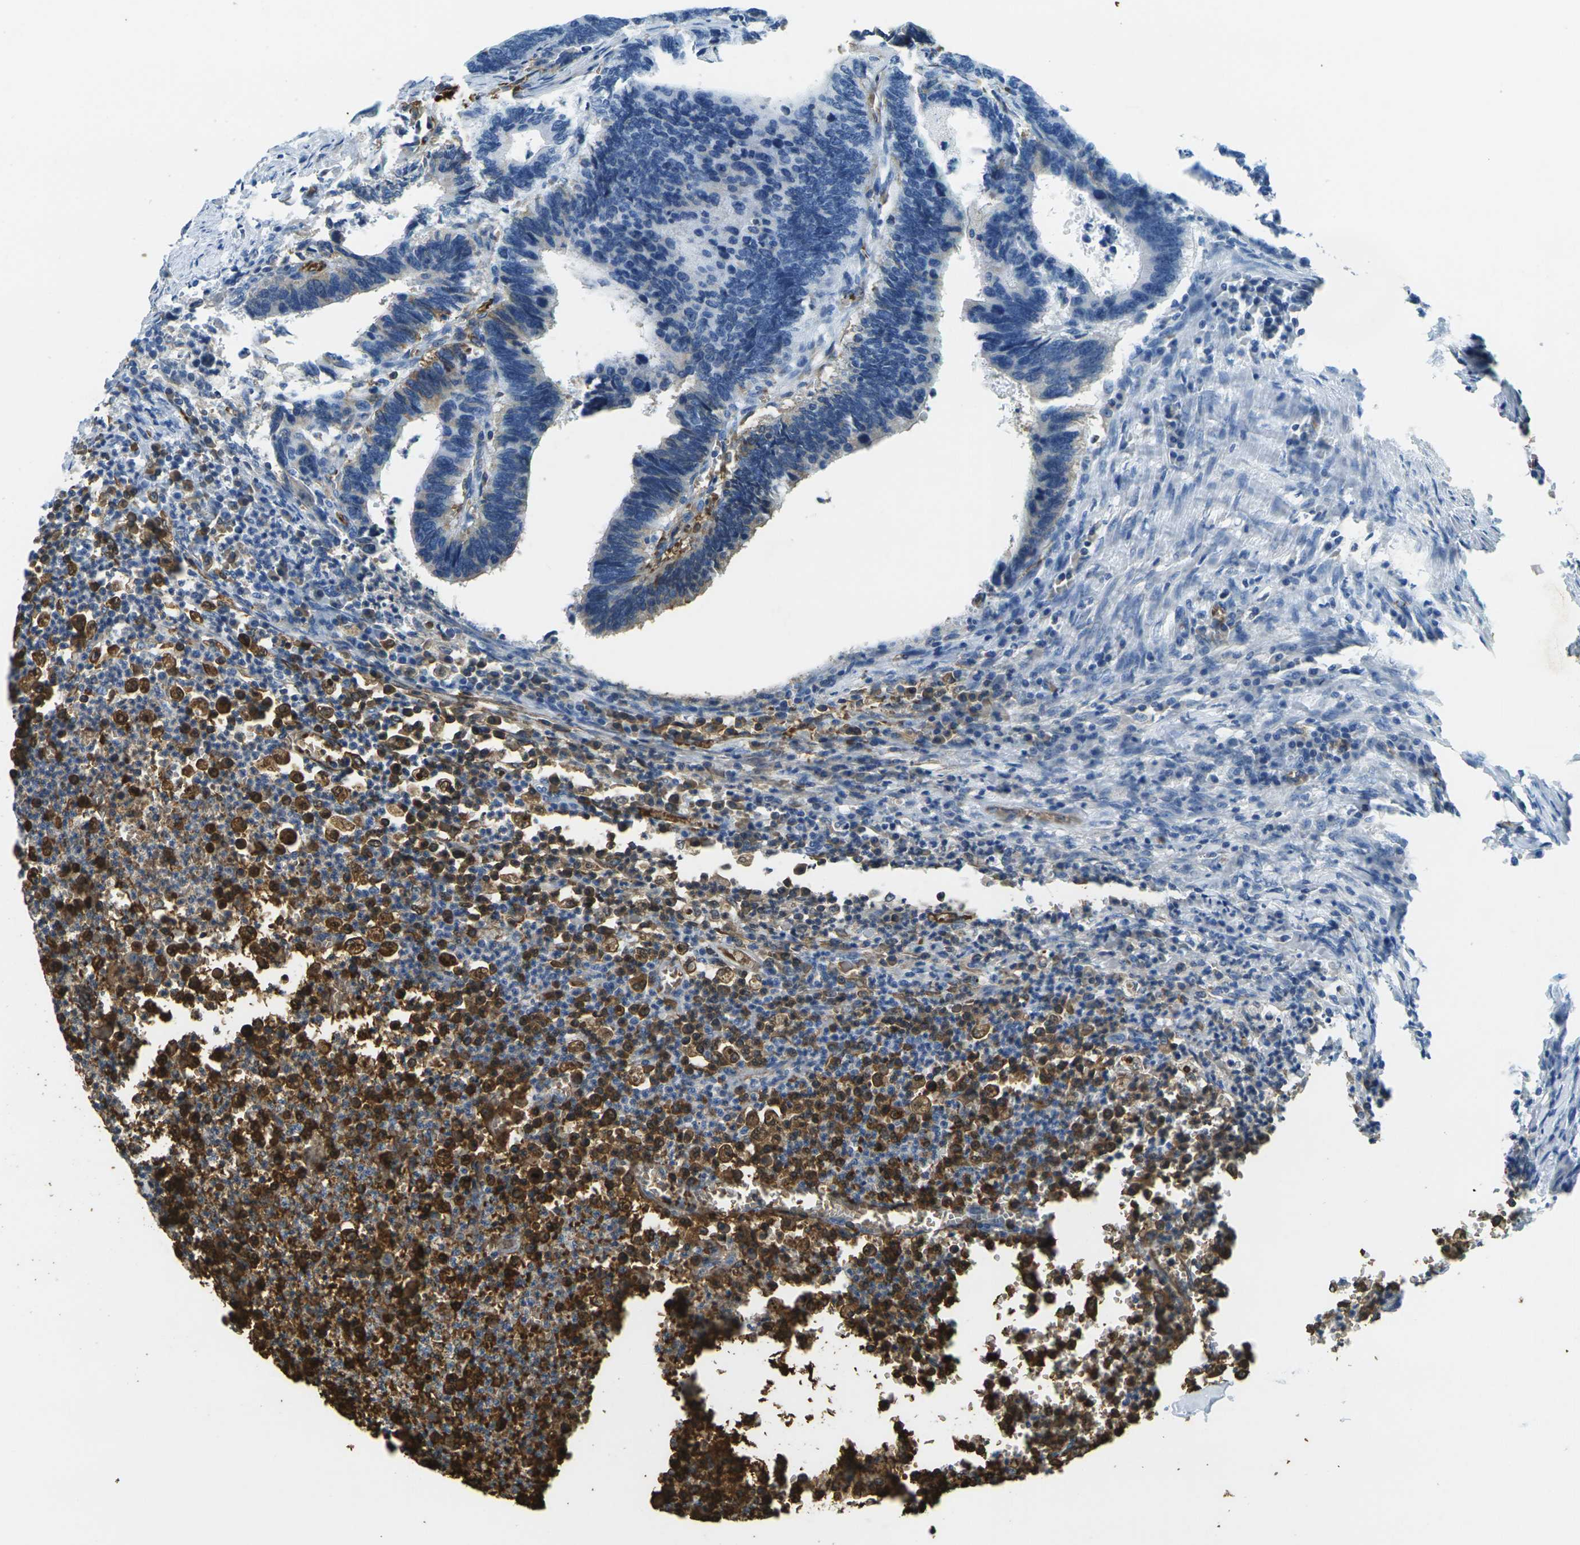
{"staining": {"intensity": "weak", "quantity": "<25%", "location": "cytoplasmic/membranous"}, "tissue": "colorectal cancer", "cell_type": "Tumor cells", "image_type": "cancer", "snomed": [{"axis": "morphology", "description": "Adenocarcinoma, NOS"}, {"axis": "topography", "description": "Colon"}], "caption": "An image of human colorectal cancer (adenocarcinoma) is negative for staining in tumor cells.", "gene": "HBB", "patient": {"sex": "male", "age": 72}}